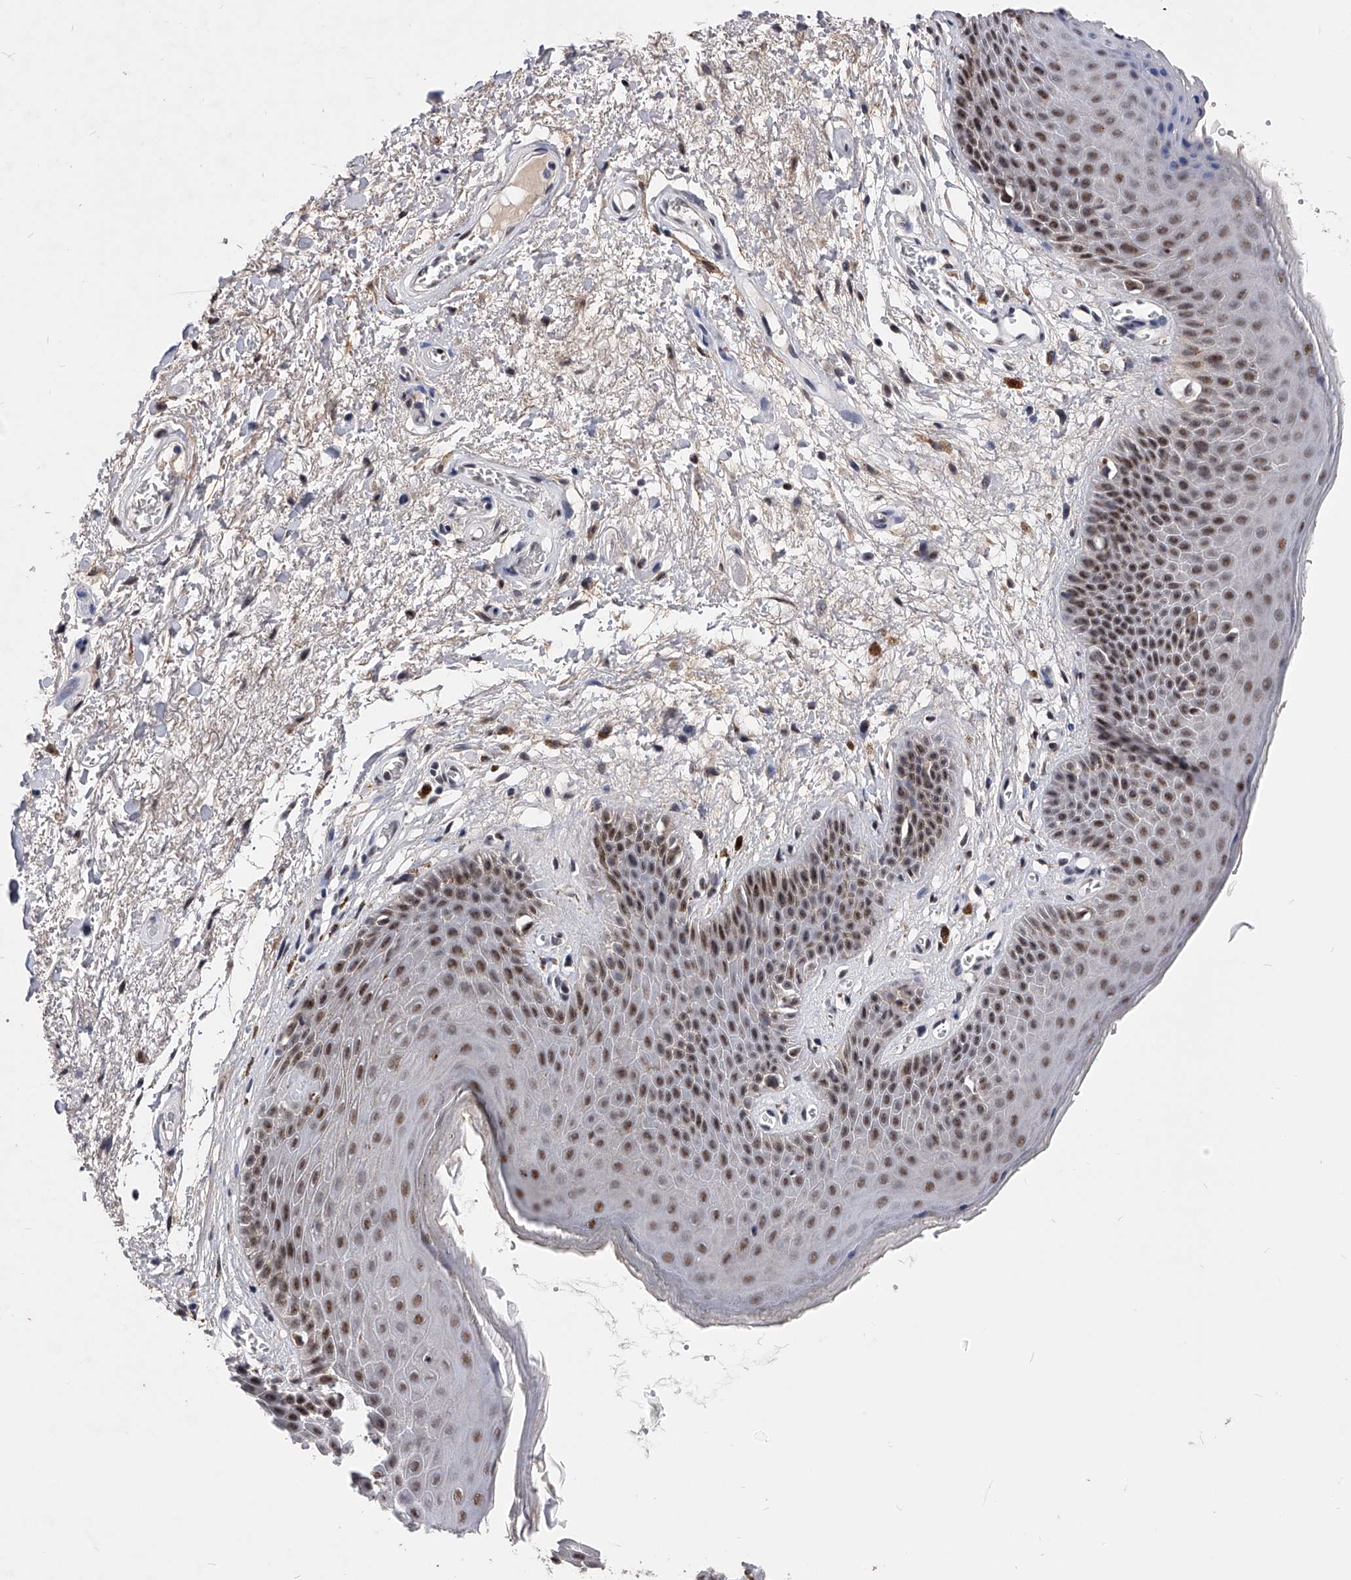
{"staining": {"intensity": "moderate", "quantity": "25%-75%", "location": "nuclear"}, "tissue": "skin", "cell_type": "Epidermal cells", "image_type": "normal", "snomed": [{"axis": "morphology", "description": "Normal tissue, NOS"}, {"axis": "topography", "description": "Anal"}], "caption": "Epidermal cells reveal medium levels of moderate nuclear expression in approximately 25%-75% of cells in unremarkable skin.", "gene": "ZNF529", "patient": {"sex": "male", "age": 74}}